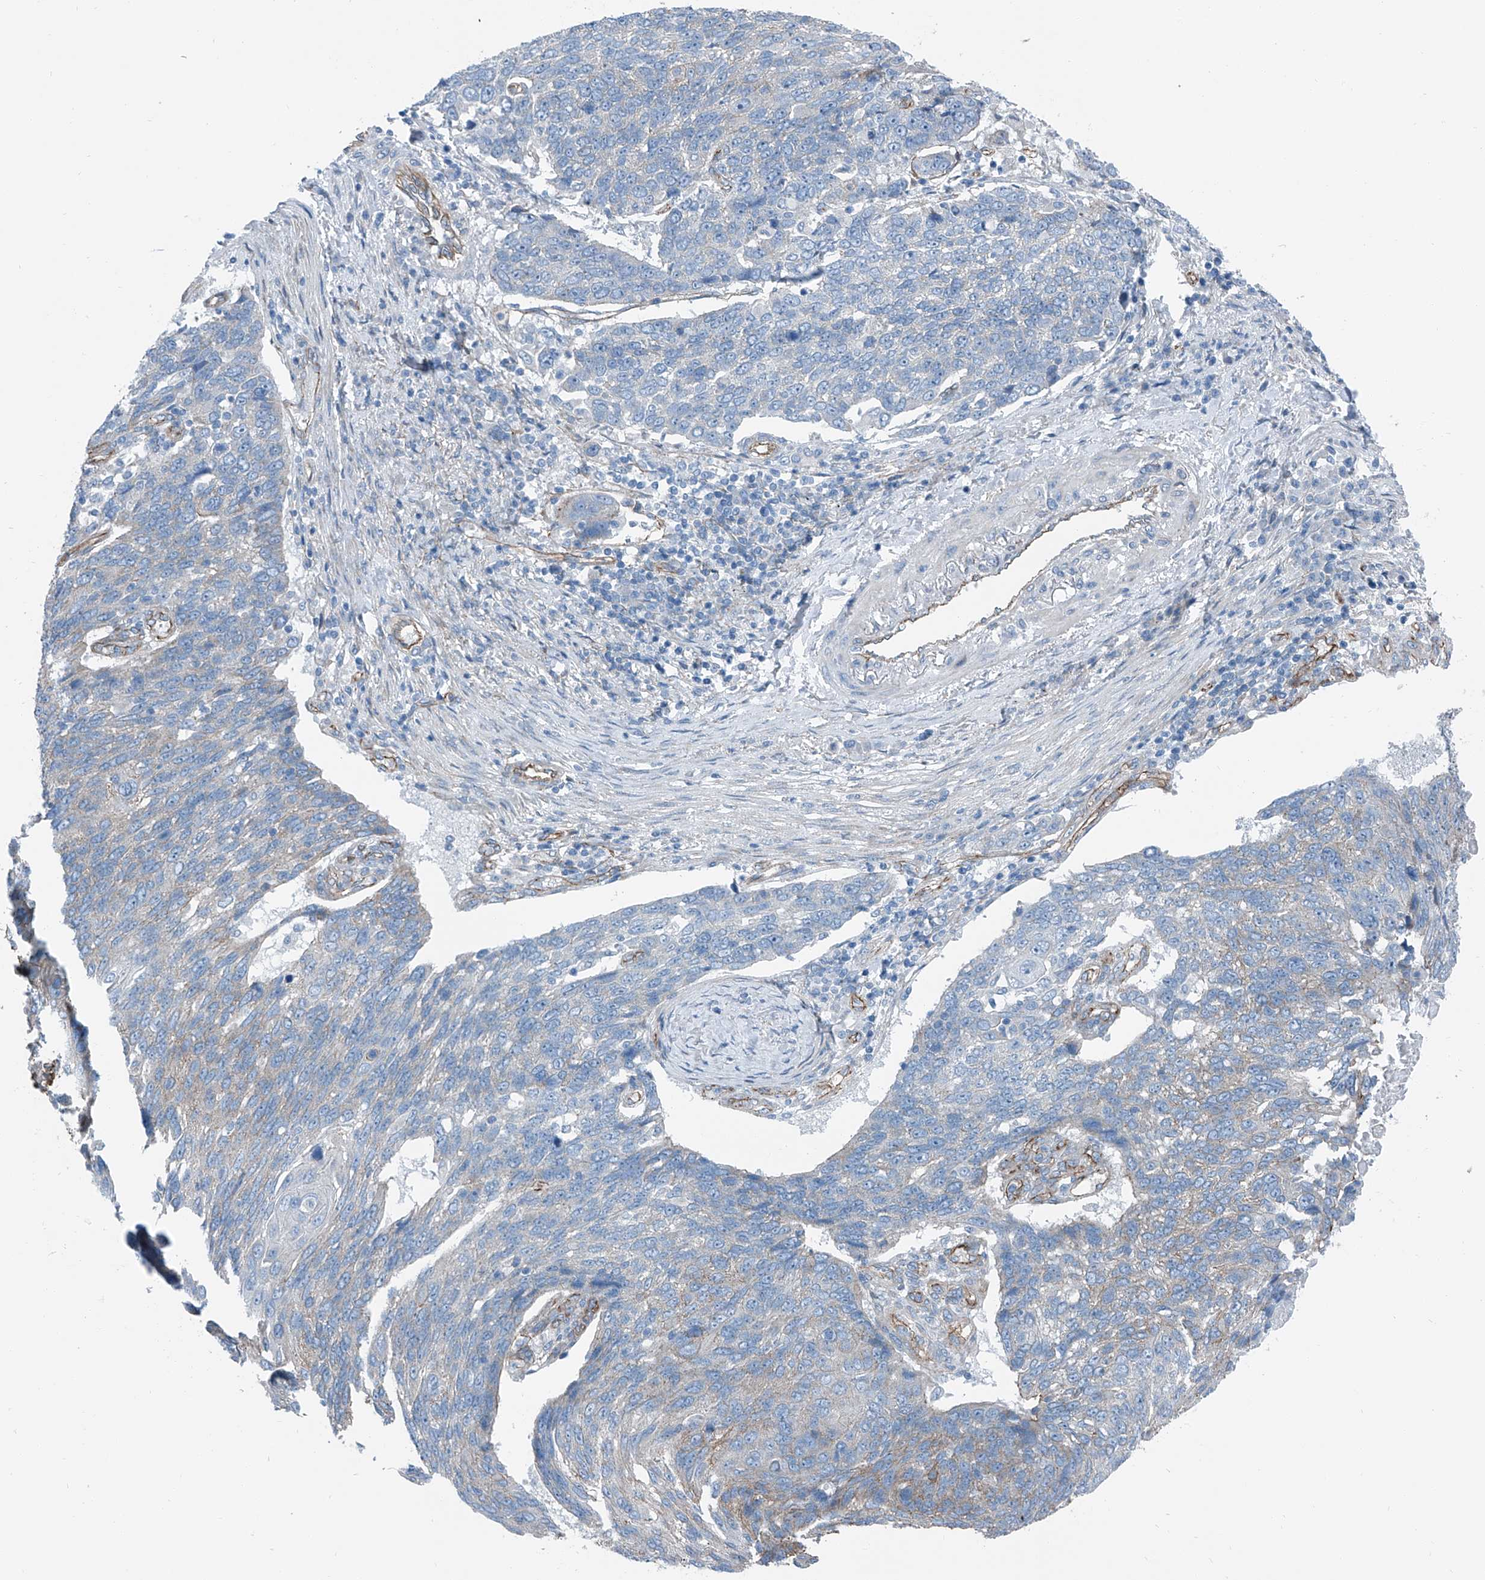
{"staining": {"intensity": "negative", "quantity": "none", "location": "none"}, "tissue": "lung cancer", "cell_type": "Tumor cells", "image_type": "cancer", "snomed": [{"axis": "morphology", "description": "Squamous cell carcinoma, NOS"}, {"axis": "topography", "description": "Lung"}], "caption": "Immunohistochemistry (IHC) image of lung squamous cell carcinoma stained for a protein (brown), which reveals no expression in tumor cells. (Immunohistochemistry (IHC), brightfield microscopy, high magnification).", "gene": "THEMIS2", "patient": {"sex": "male", "age": 66}}